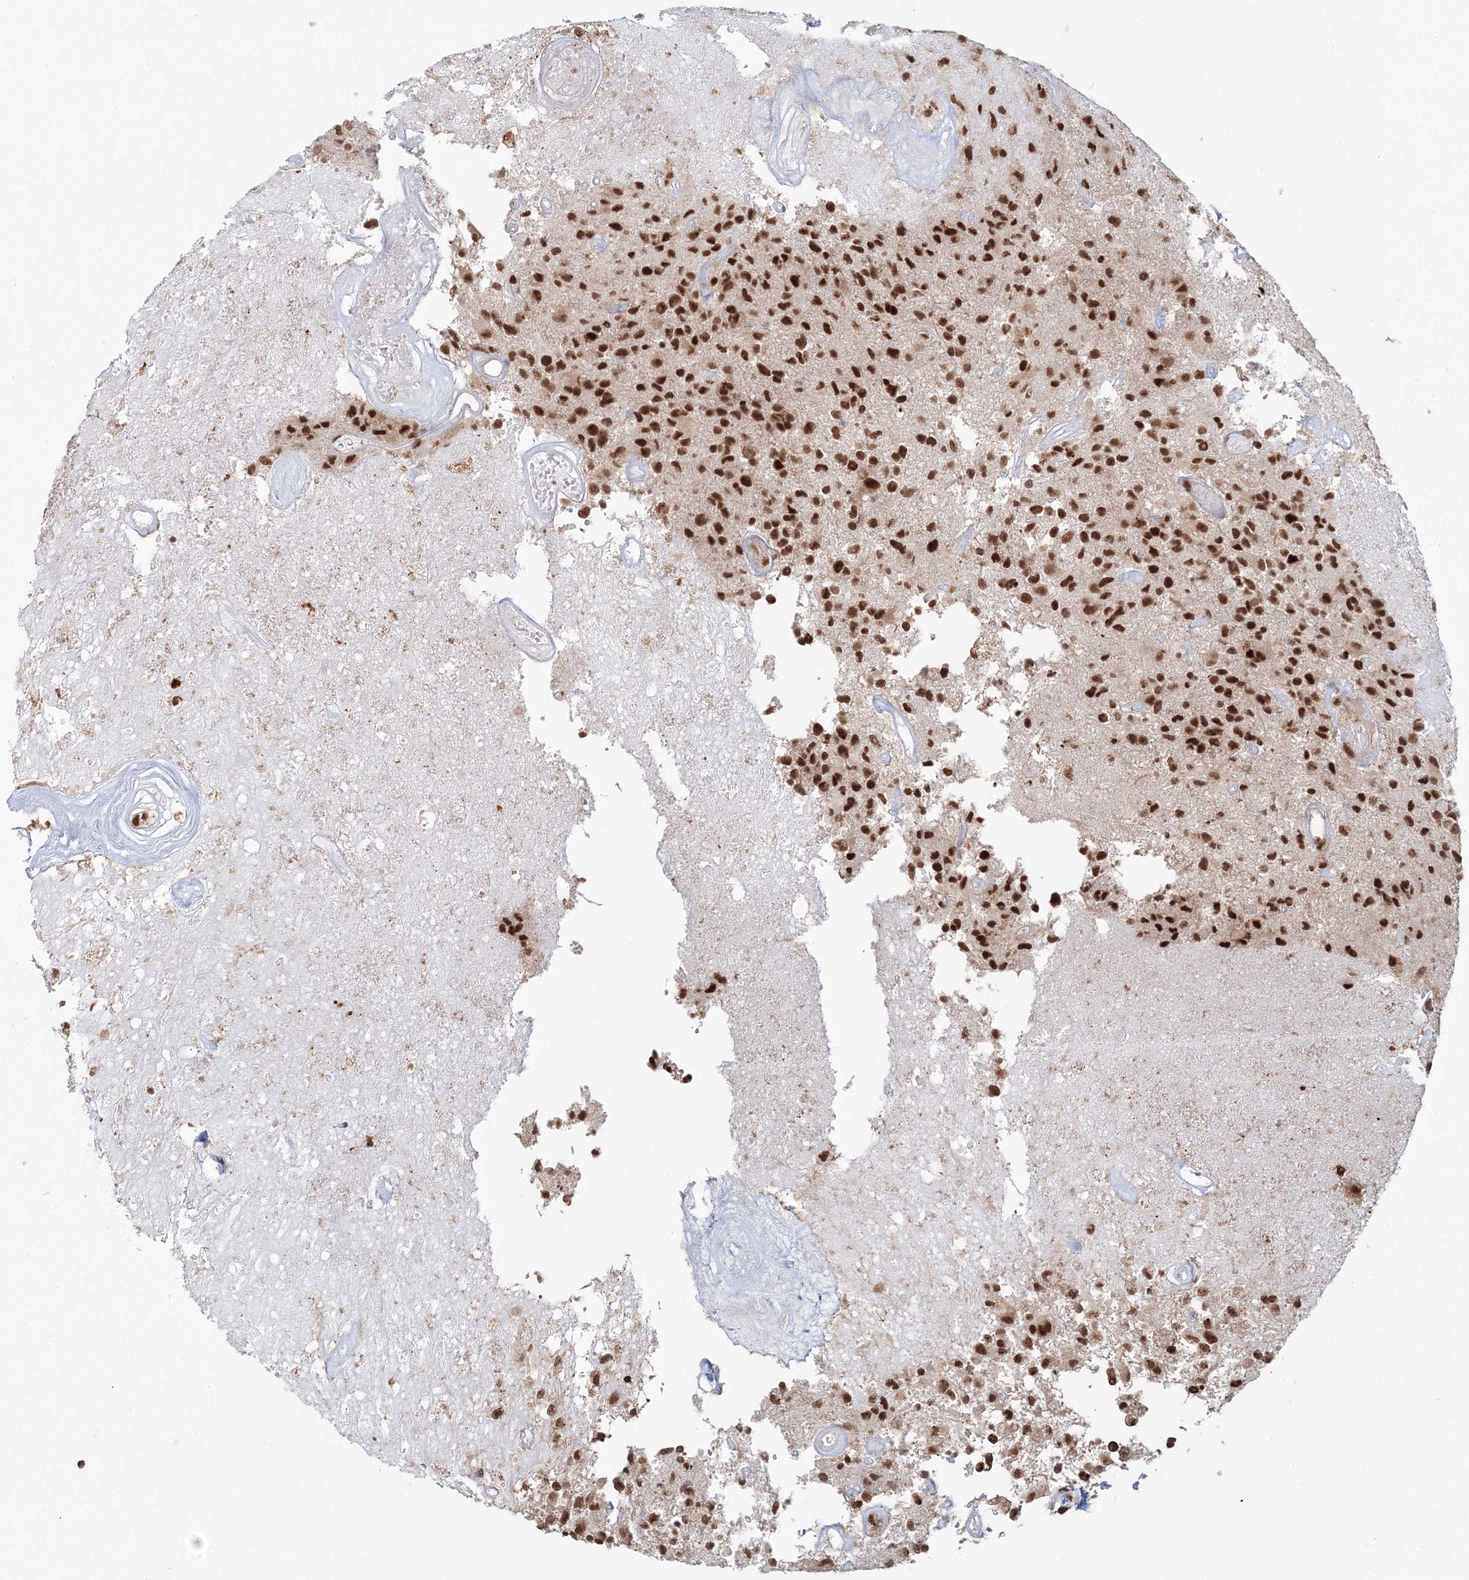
{"staining": {"intensity": "strong", "quantity": ">75%", "location": "nuclear"}, "tissue": "glioma", "cell_type": "Tumor cells", "image_type": "cancer", "snomed": [{"axis": "morphology", "description": "Glioma, malignant, High grade"}, {"axis": "morphology", "description": "Glioblastoma, NOS"}, {"axis": "topography", "description": "Brain"}], "caption": "High-power microscopy captured an IHC micrograph of glioma, revealing strong nuclear positivity in about >75% of tumor cells.", "gene": "KIF20A", "patient": {"sex": "male", "age": 60}}